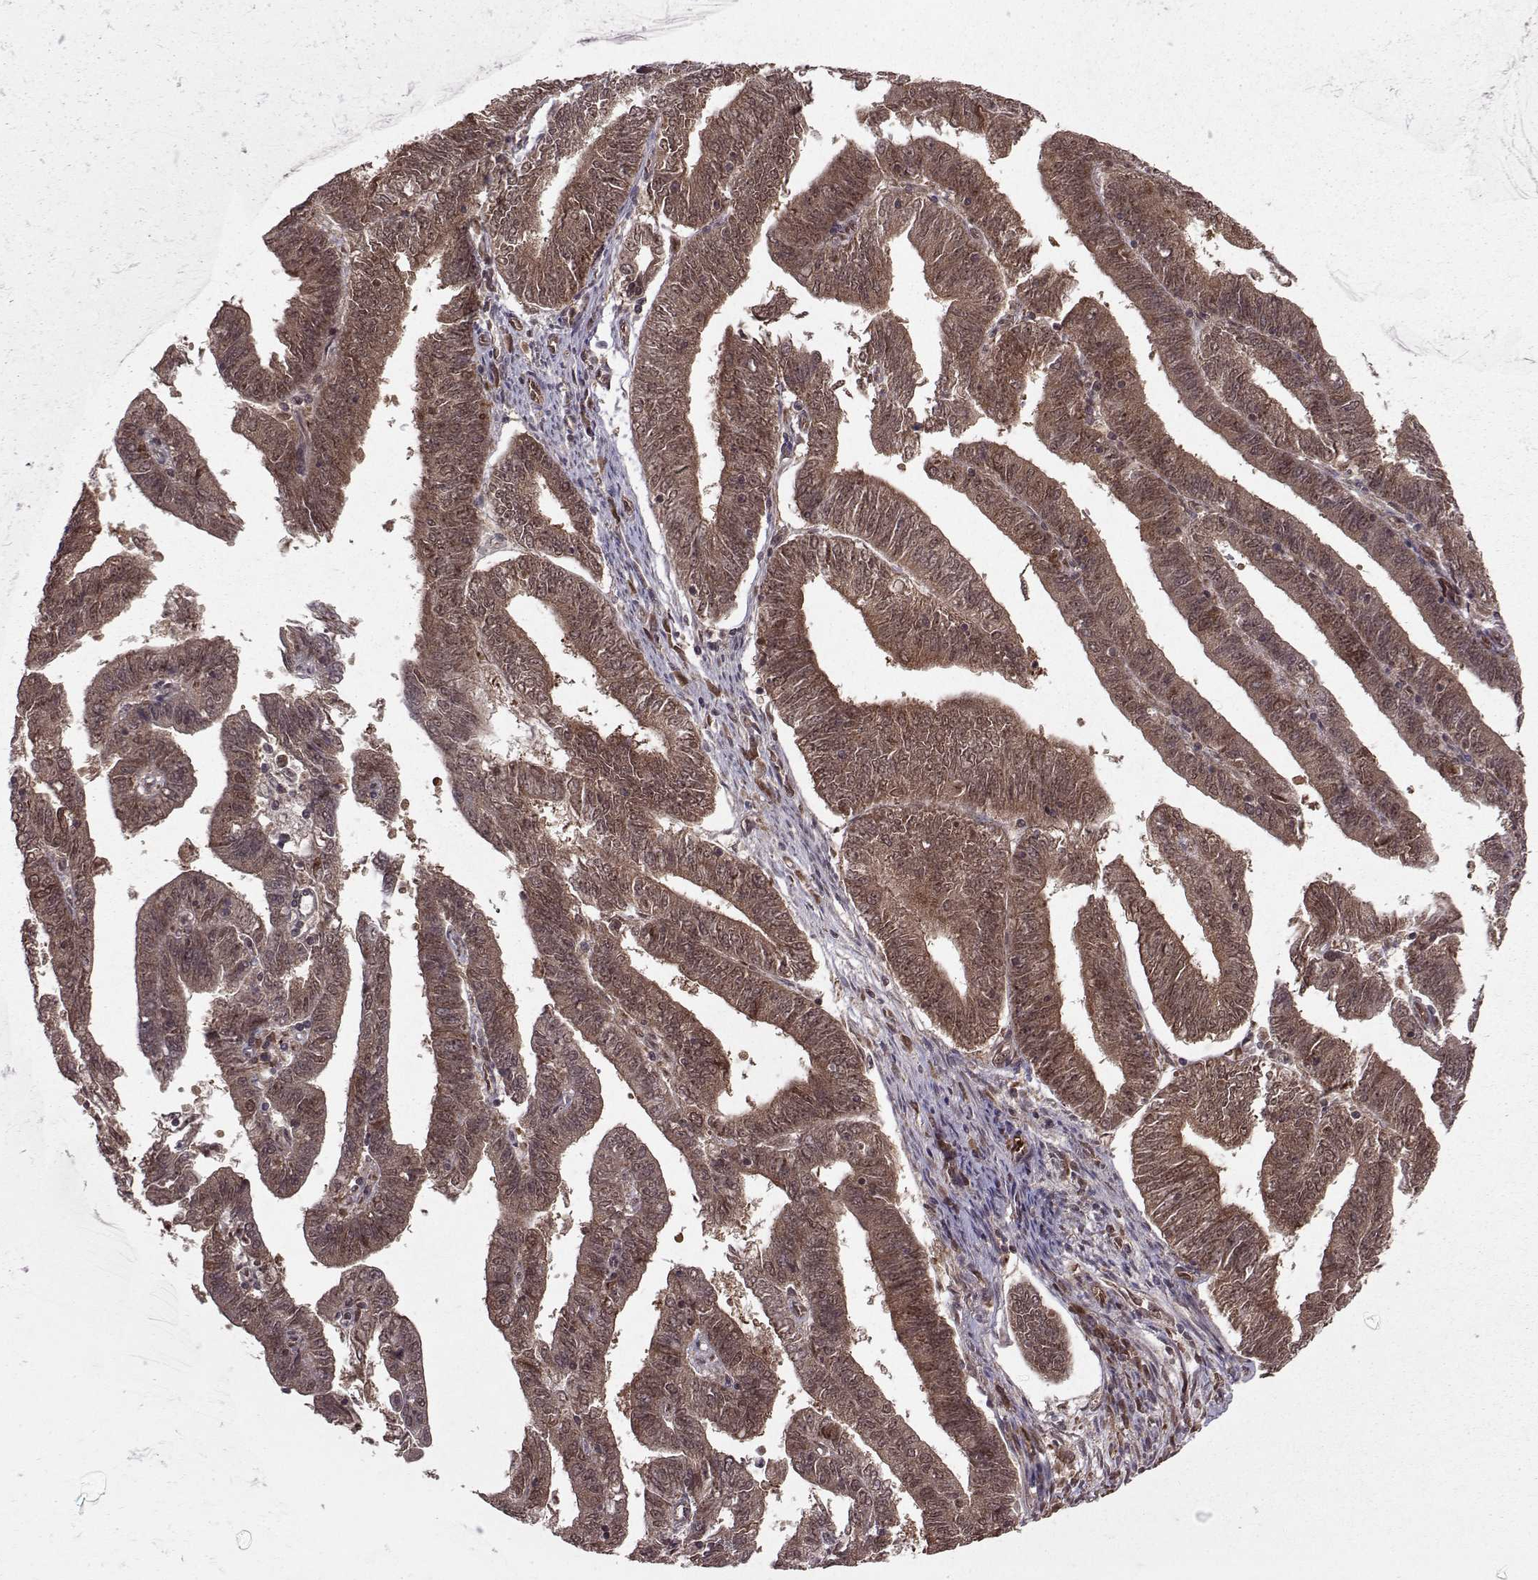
{"staining": {"intensity": "strong", "quantity": "25%-75%", "location": "cytoplasmic/membranous"}, "tissue": "endometrial cancer", "cell_type": "Tumor cells", "image_type": "cancer", "snomed": [{"axis": "morphology", "description": "Adenocarcinoma, NOS"}, {"axis": "topography", "description": "Endometrium"}], "caption": "Protein analysis of endometrial adenocarcinoma tissue demonstrates strong cytoplasmic/membranous staining in about 25%-75% of tumor cells.", "gene": "PPP2R2A", "patient": {"sex": "female", "age": 82}}